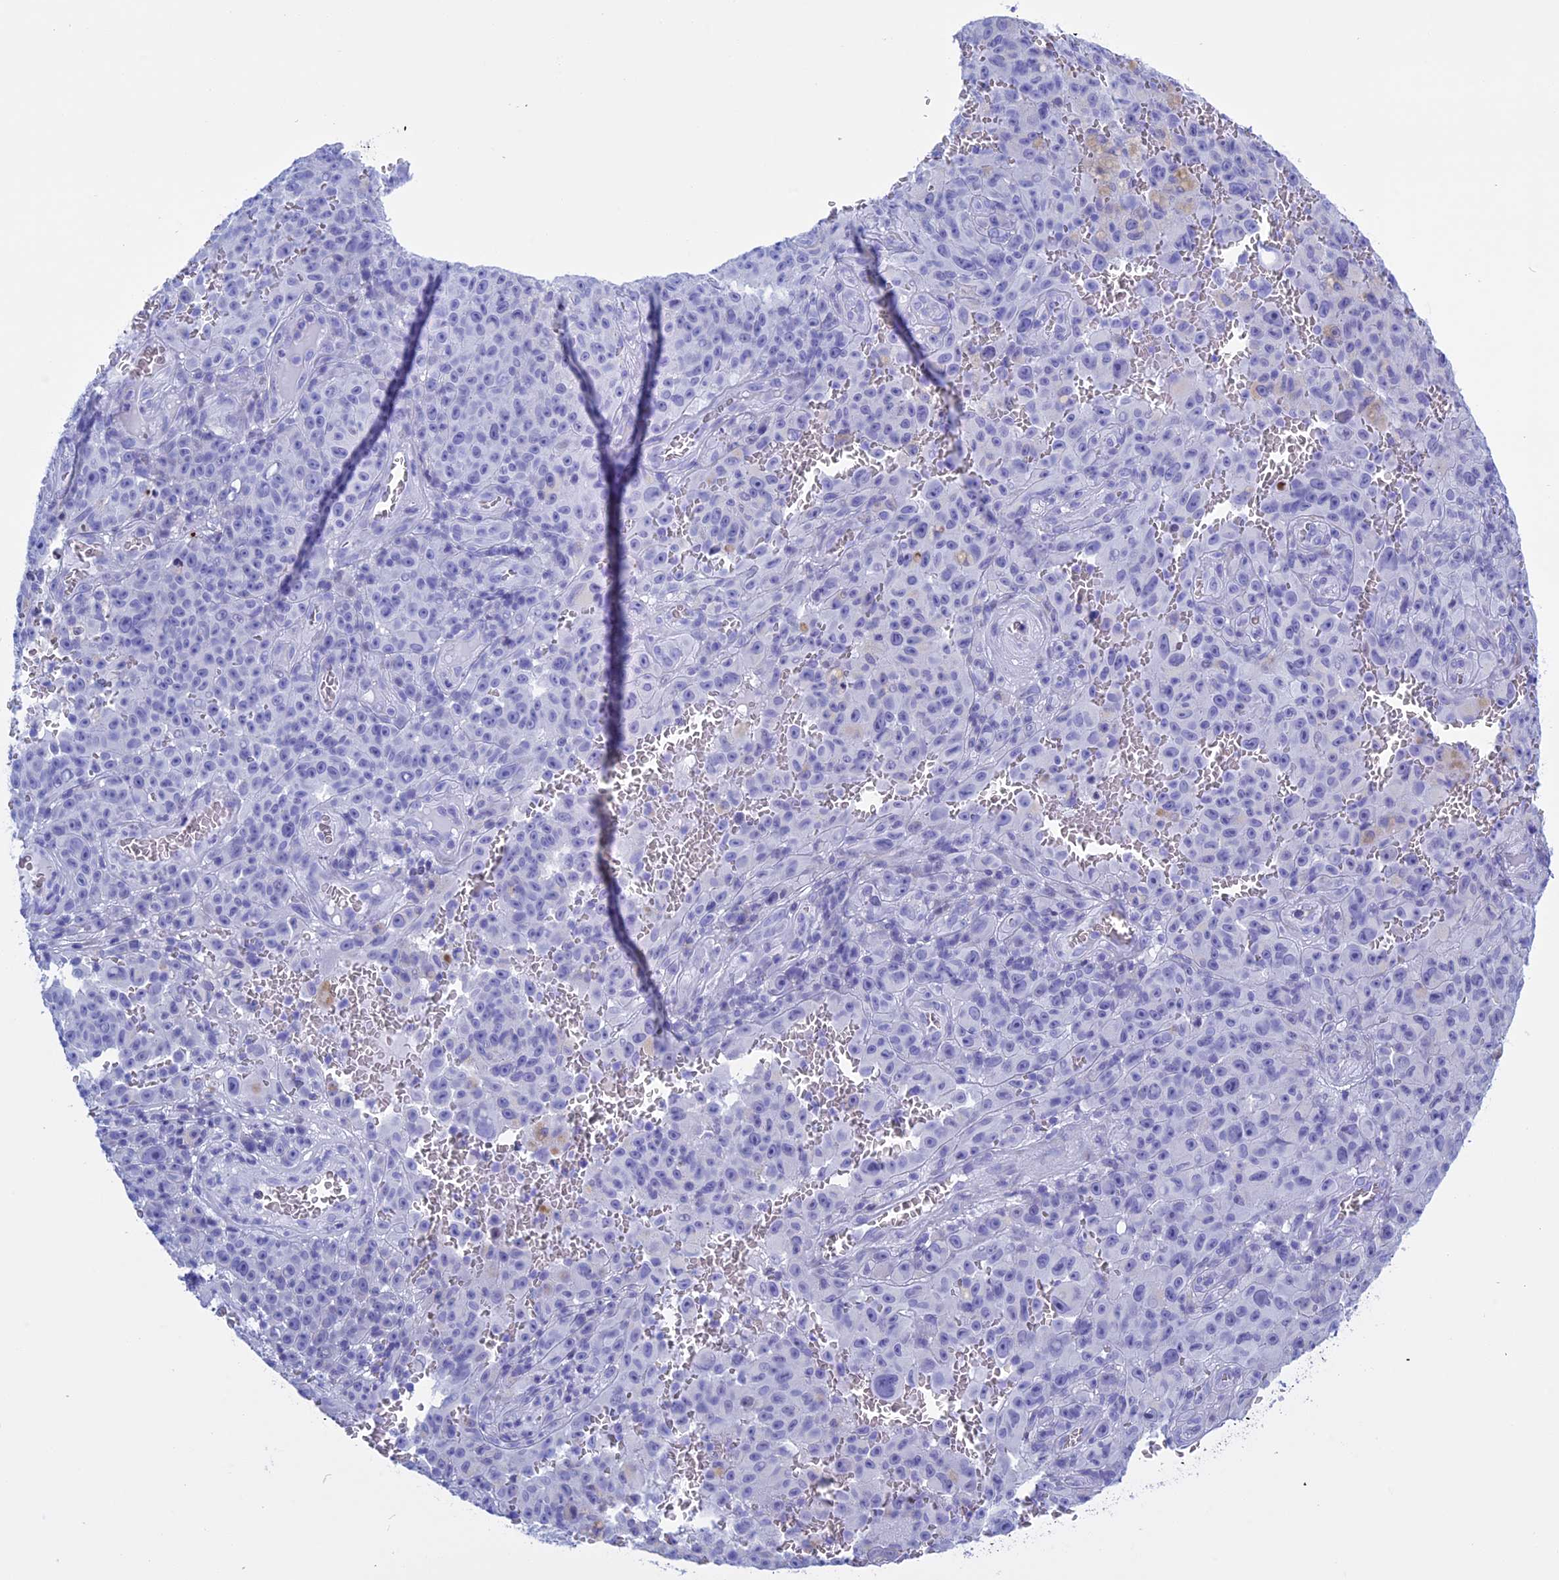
{"staining": {"intensity": "negative", "quantity": "none", "location": "none"}, "tissue": "melanoma", "cell_type": "Tumor cells", "image_type": "cancer", "snomed": [{"axis": "morphology", "description": "Malignant melanoma, NOS"}, {"axis": "topography", "description": "Skin"}], "caption": "Image shows no significant protein staining in tumor cells of melanoma. Brightfield microscopy of IHC stained with DAB (3,3'-diaminobenzidine) (brown) and hematoxylin (blue), captured at high magnification.", "gene": "KCTD21", "patient": {"sex": "female", "age": 82}}